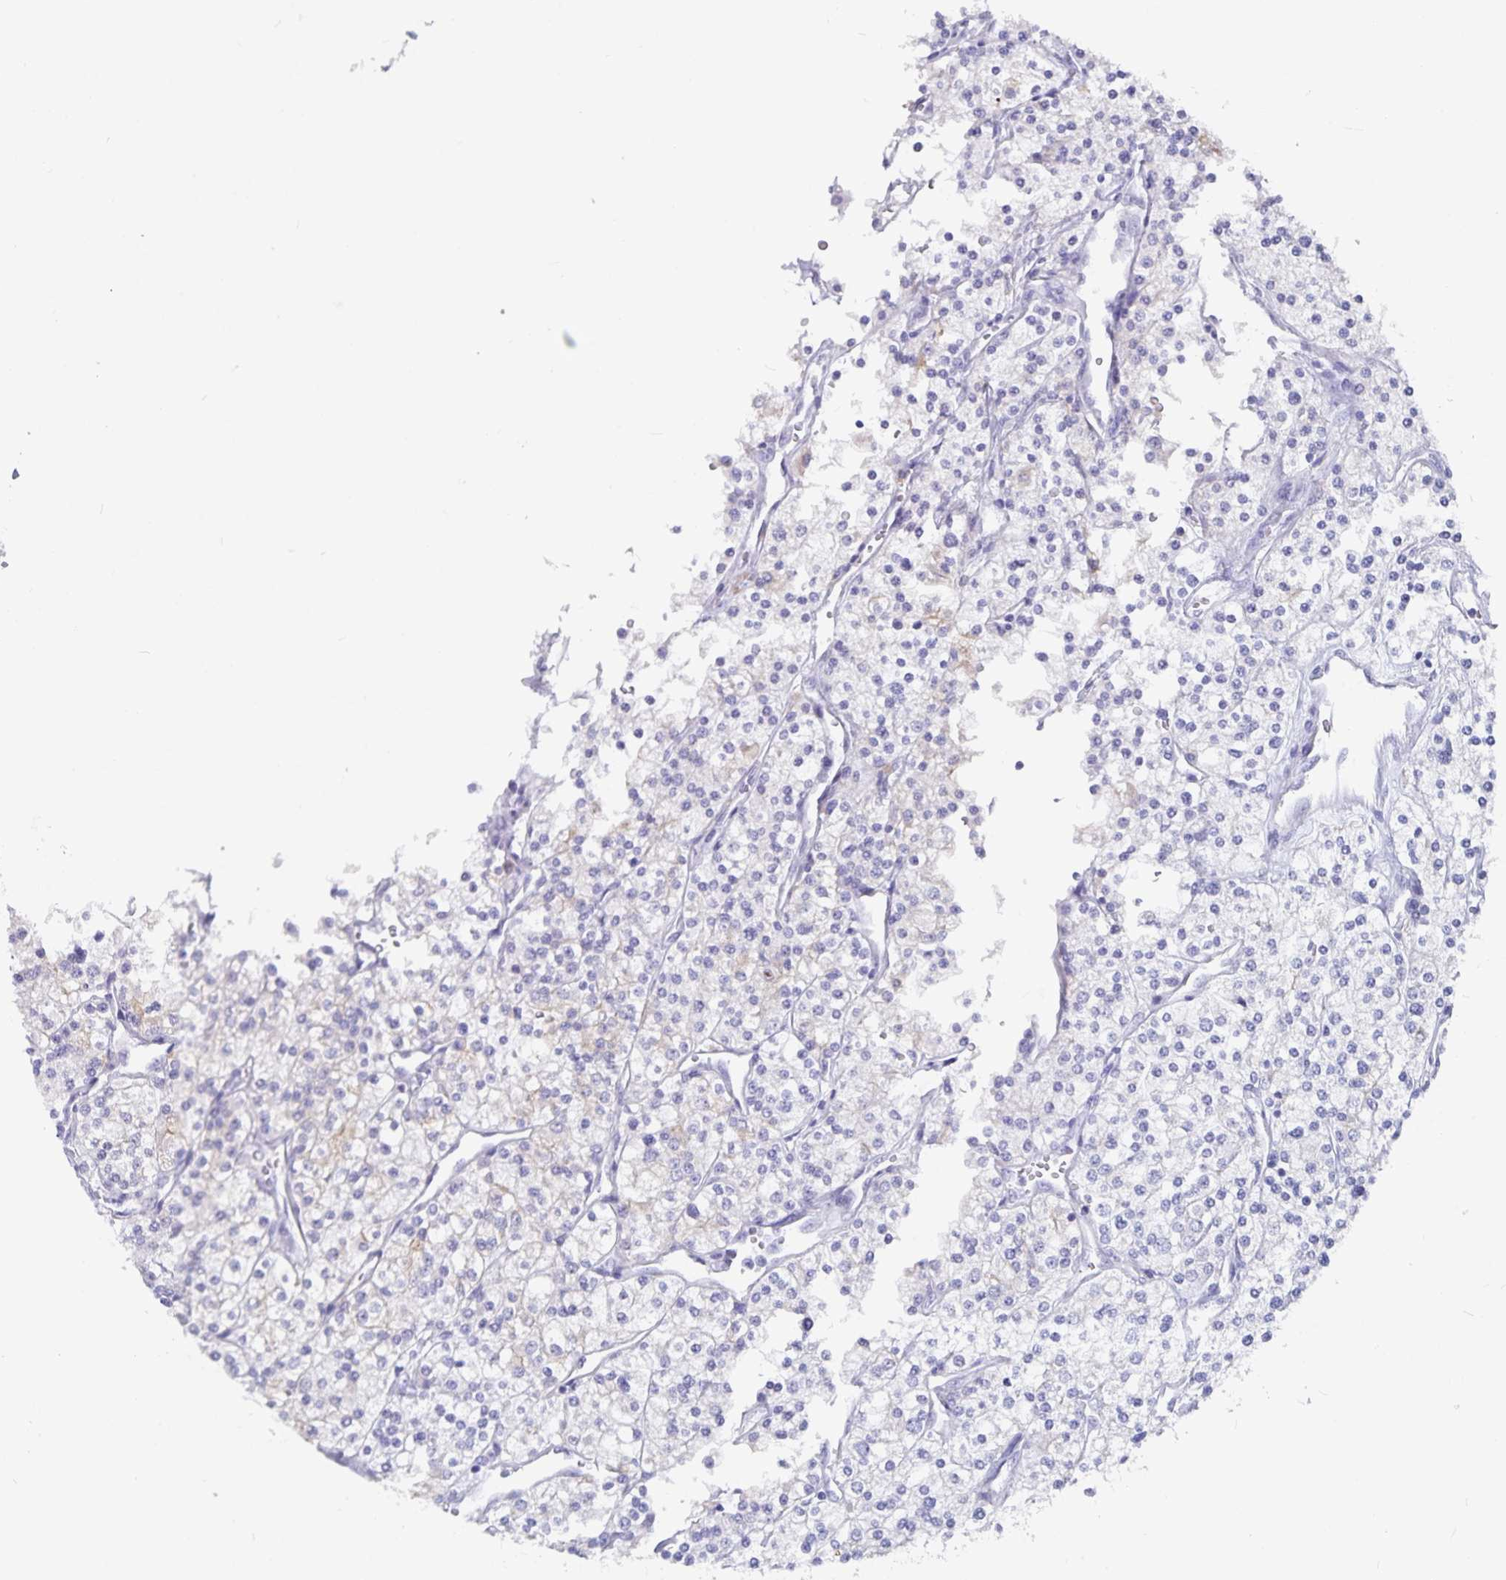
{"staining": {"intensity": "negative", "quantity": "none", "location": "none"}, "tissue": "renal cancer", "cell_type": "Tumor cells", "image_type": "cancer", "snomed": [{"axis": "morphology", "description": "Adenocarcinoma, NOS"}, {"axis": "topography", "description": "Kidney"}], "caption": "Tumor cells show no significant protein positivity in renal cancer.", "gene": "PLAC1", "patient": {"sex": "male", "age": 80}}